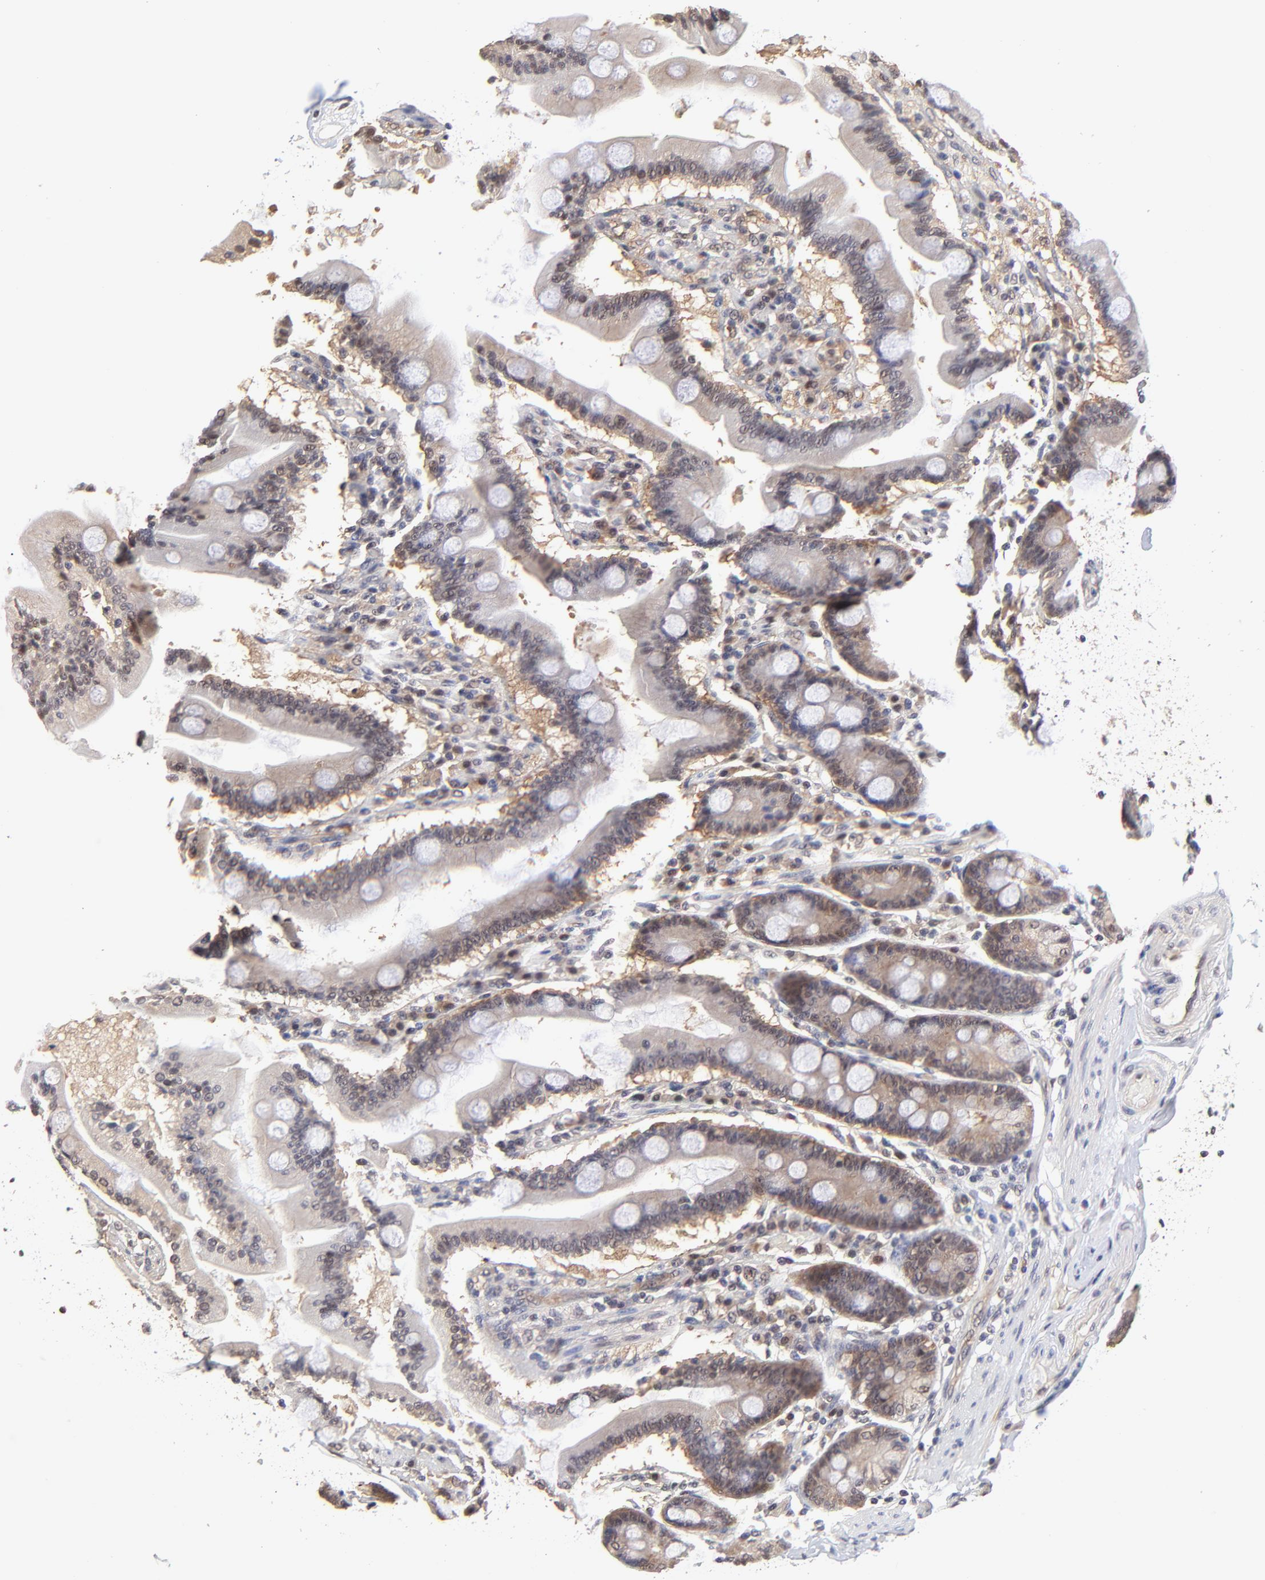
{"staining": {"intensity": "weak", "quantity": "25%-75%", "location": "cytoplasmic/membranous,nuclear"}, "tissue": "duodenum", "cell_type": "Glandular cells", "image_type": "normal", "snomed": [{"axis": "morphology", "description": "Normal tissue, NOS"}, {"axis": "topography", "description": "Duodenum"}], "caption": "This image shows immunohistochemistry staining of normal duodenum, with low weak cytoplasmic/membranous,nuclear positivity in about 25%-75% of glandular cells.", "gene": "PSMC4", "patient": {"sex": "female", "age": 64}}